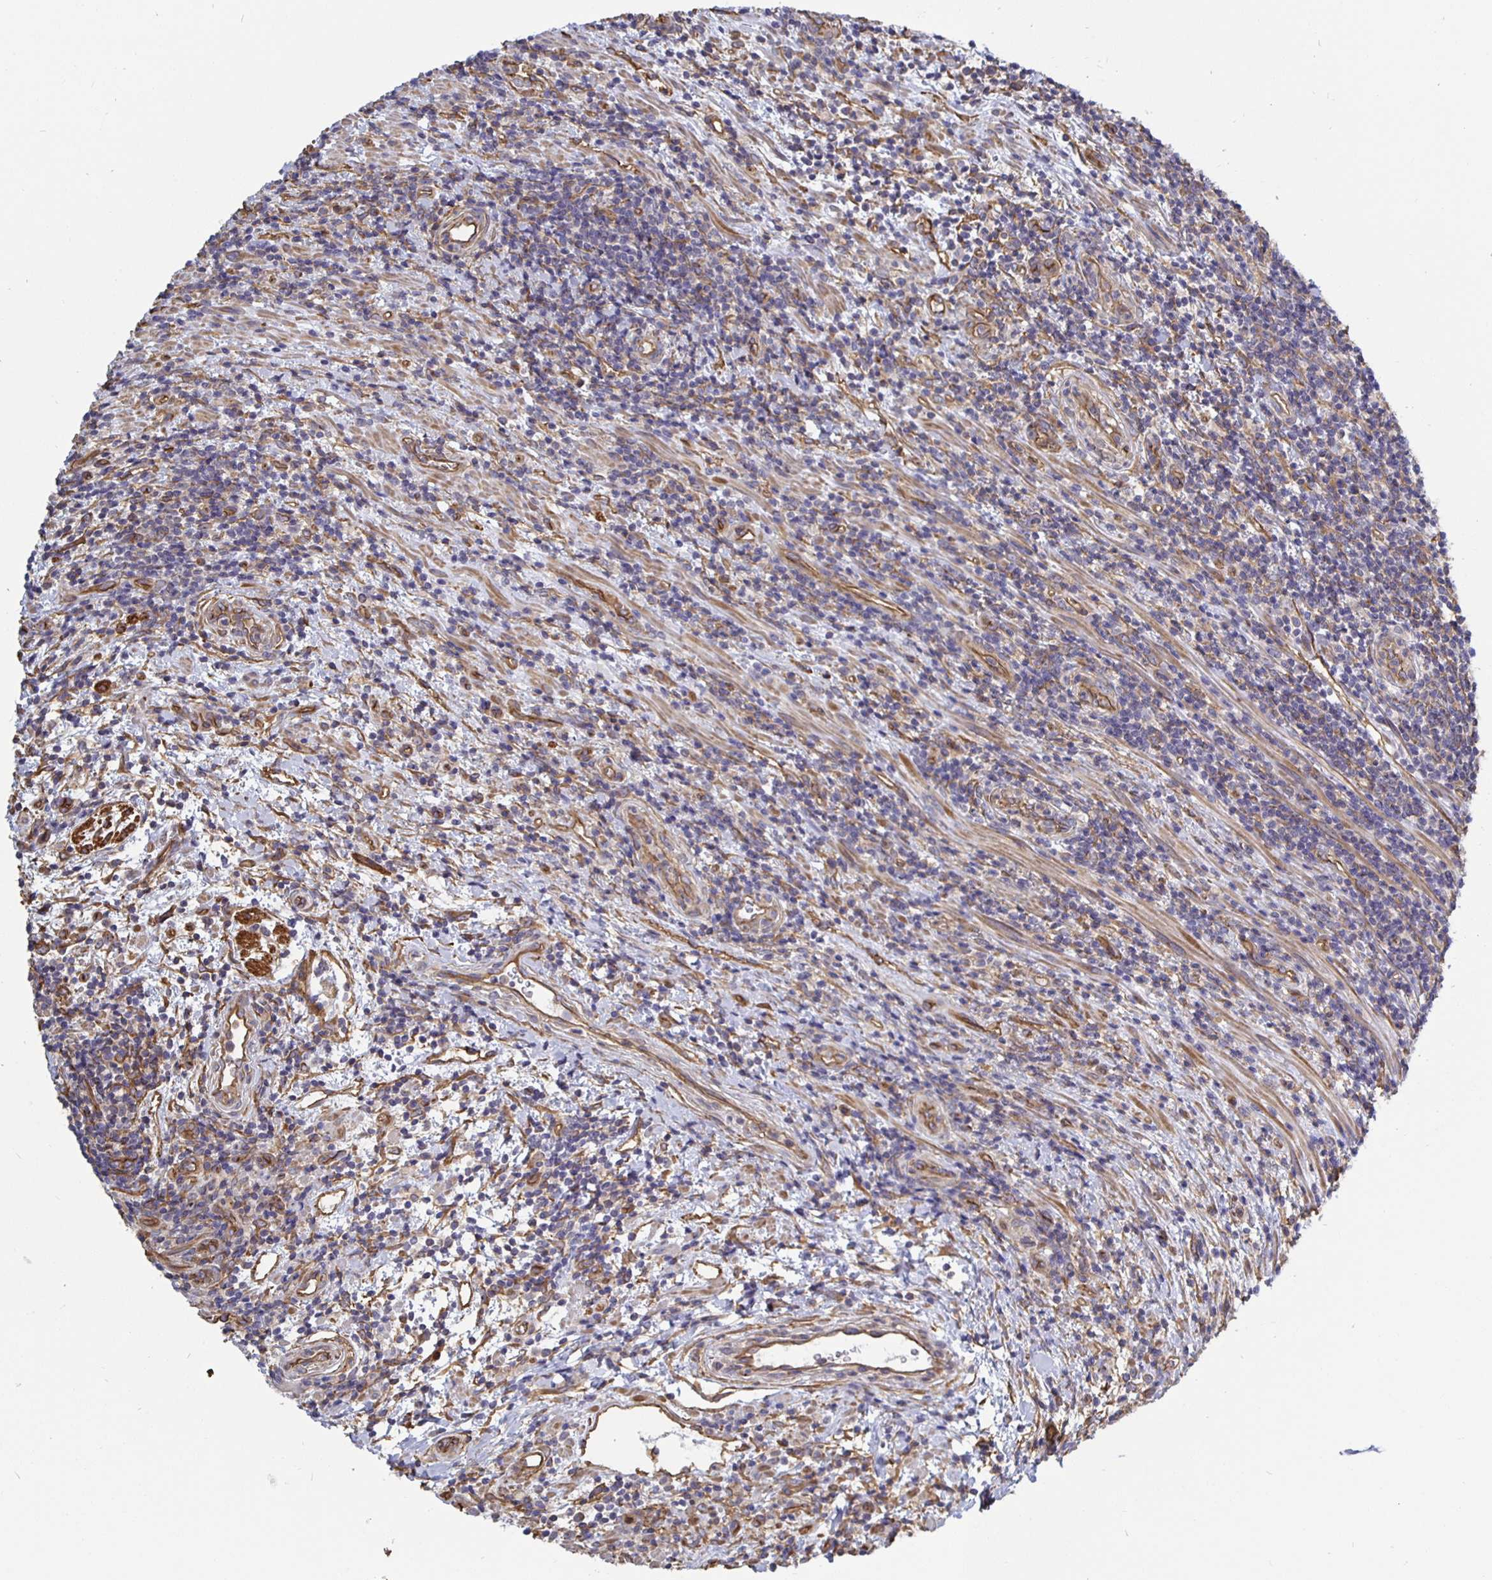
{"staining": {"intensity": "negative", "quantity": "none", "location": "none"}, "tissue": "lymphoma", "cell_type": "Tumor cells", "image_type": "cancer", "snomed": [{"axis": "morphology", "description": "Malignant lymphoma, non-Hodgkin's type, High grade"}, {"axis": "topography", "description": "Small intestine"}], "caption": "Immunohistochemistry of lymphoma shows no positivity in tumor cells.", "gene": "ARHGEF39", "patient": {"sex": "female", "age": 56}}